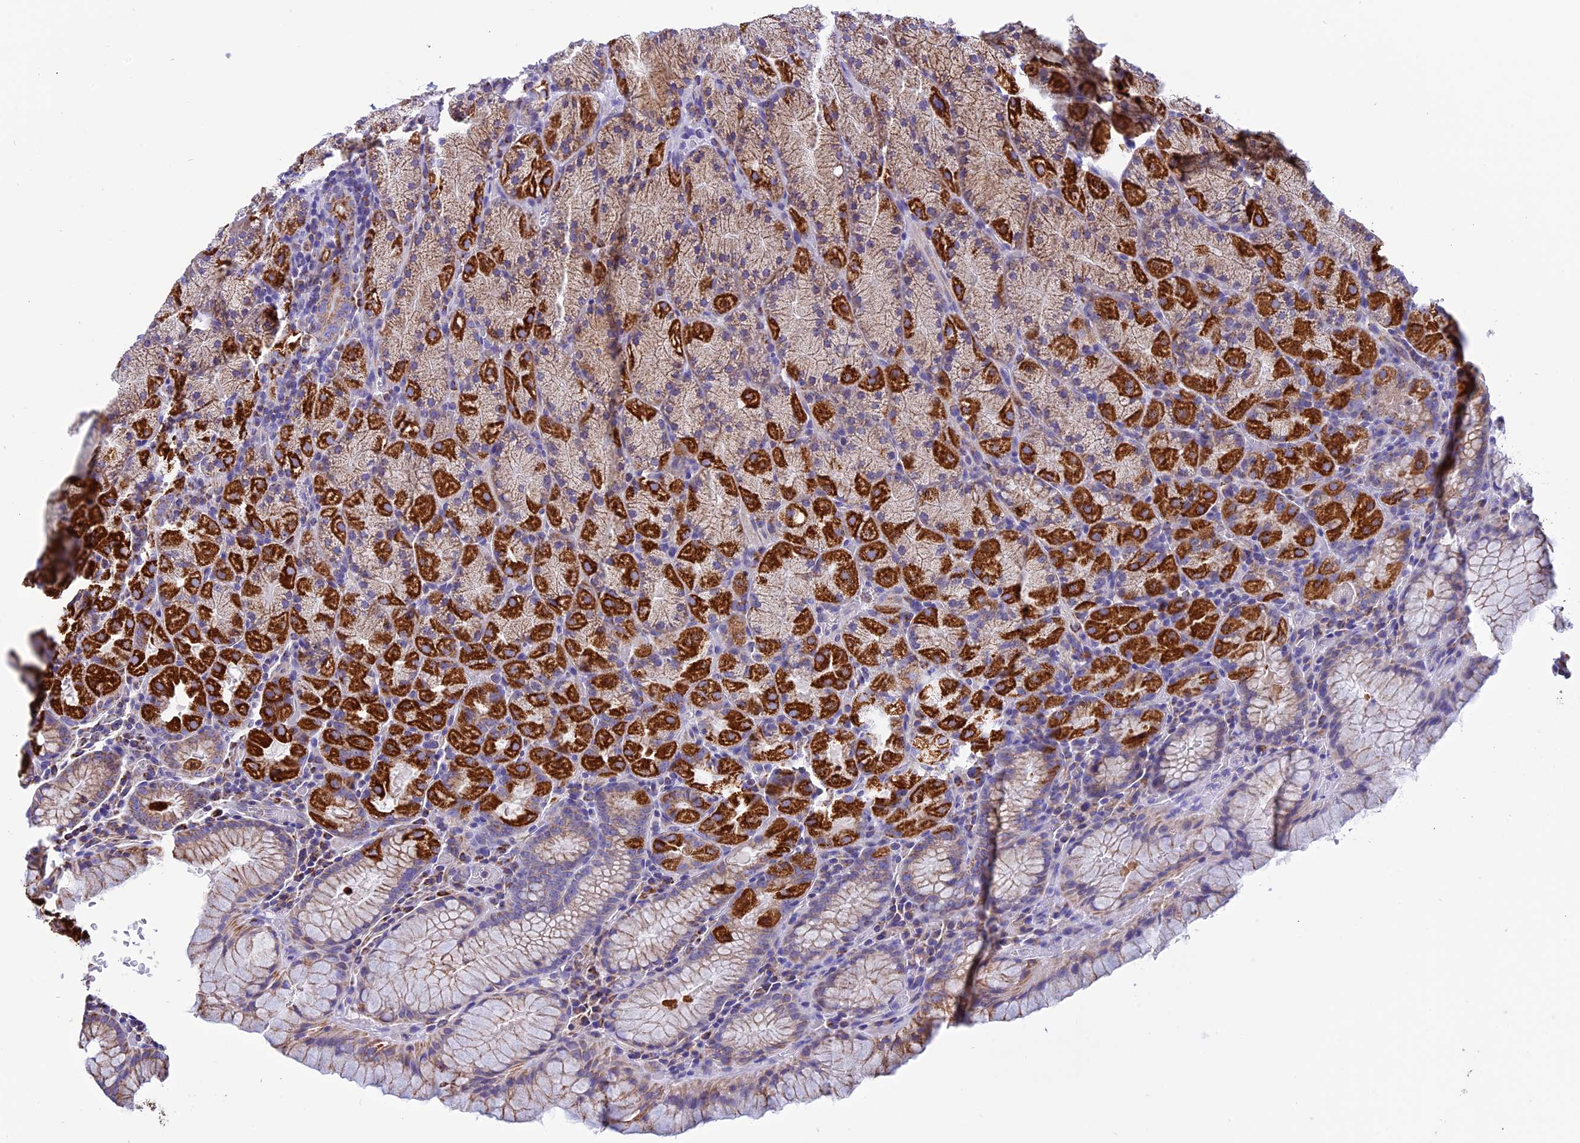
{"staining": {"intensity": "strong", "quantity": ">75%", "location": "cytoplasmic/membranous"}, "tissue": "stomach", "cell_type": "Glandular cells", "image_type": "normal", "snomed": [{"axis": "morphology", "description": "Normal tissue, NOS"}, {"axis": "topography", "description": "Stomach, upper"}, {"axis": "topography", "description": "Stomach, lower"}], "caption": "Unremarkable stomach was stained to show a protein in brown. There is high levels of strong cytoplasmic/membranous positivity in about >75% of glandular cells. (DAB (3,3'-diaminobenzidine) IHC, brown staining for protein, blue staining for nuclei).", "gene": "KCNG1", "patient": {"sex": "male", "age": 80}}